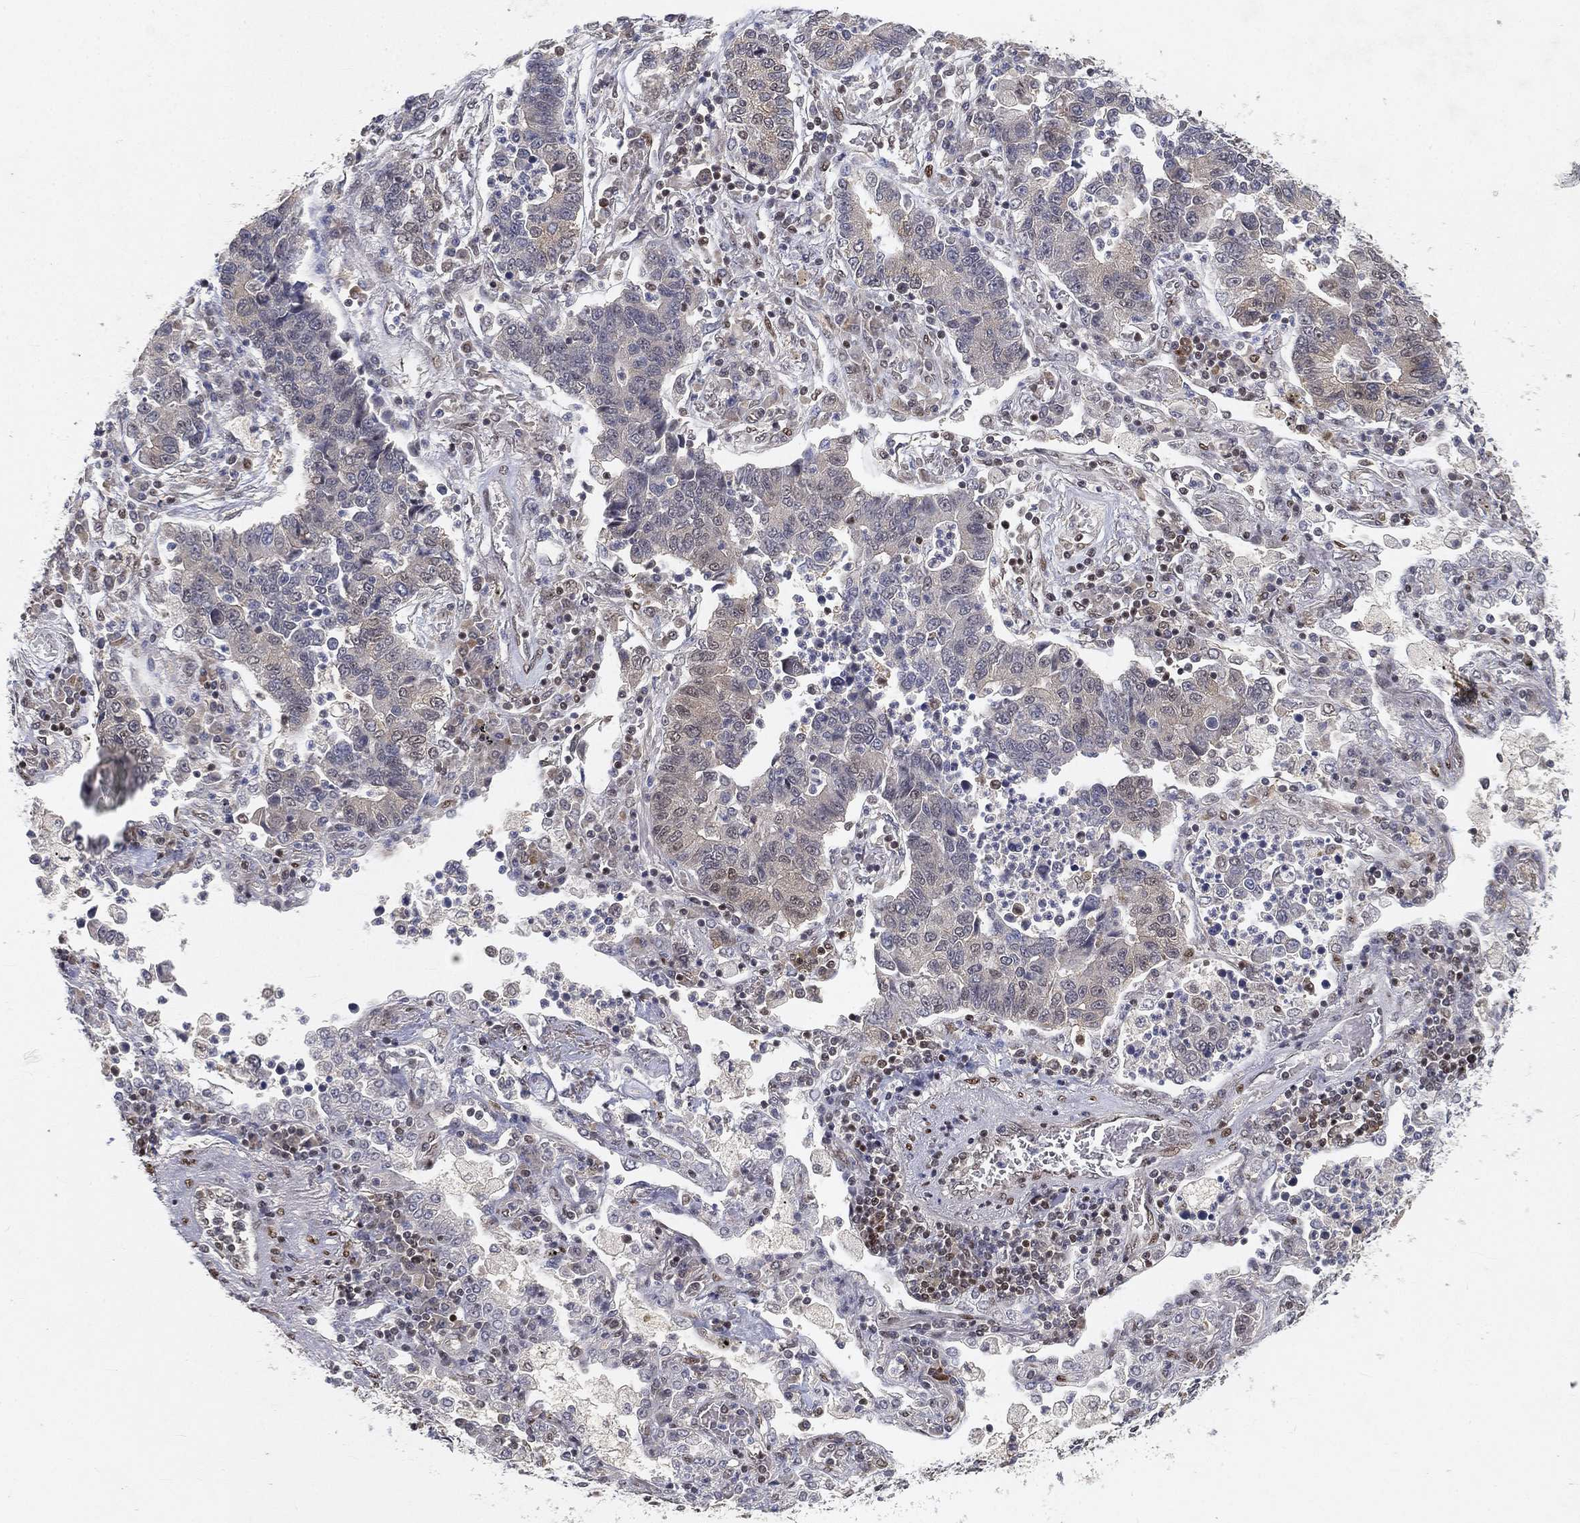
{"staining": {"intensity": "negative", "quantity": "none", "location": "none"}, "tissue": "lung cancer", "cell_type": "Tumor cells", "image_type": "cancer", "snomed": [{"axis": "morphology", "description": "Adenocarcinoma, NOS"}, {"axis": "topography", "description": "Lung"}], "caption": "This micrograph is of lung adenocarcinoma stained with immunohistochemistry to label a protein in brown with the nuclei are counter-stained blue. There is no staining in tumor cells.", "gene": "CRTC3", "patient": {"sex": "female", "age": 57}}